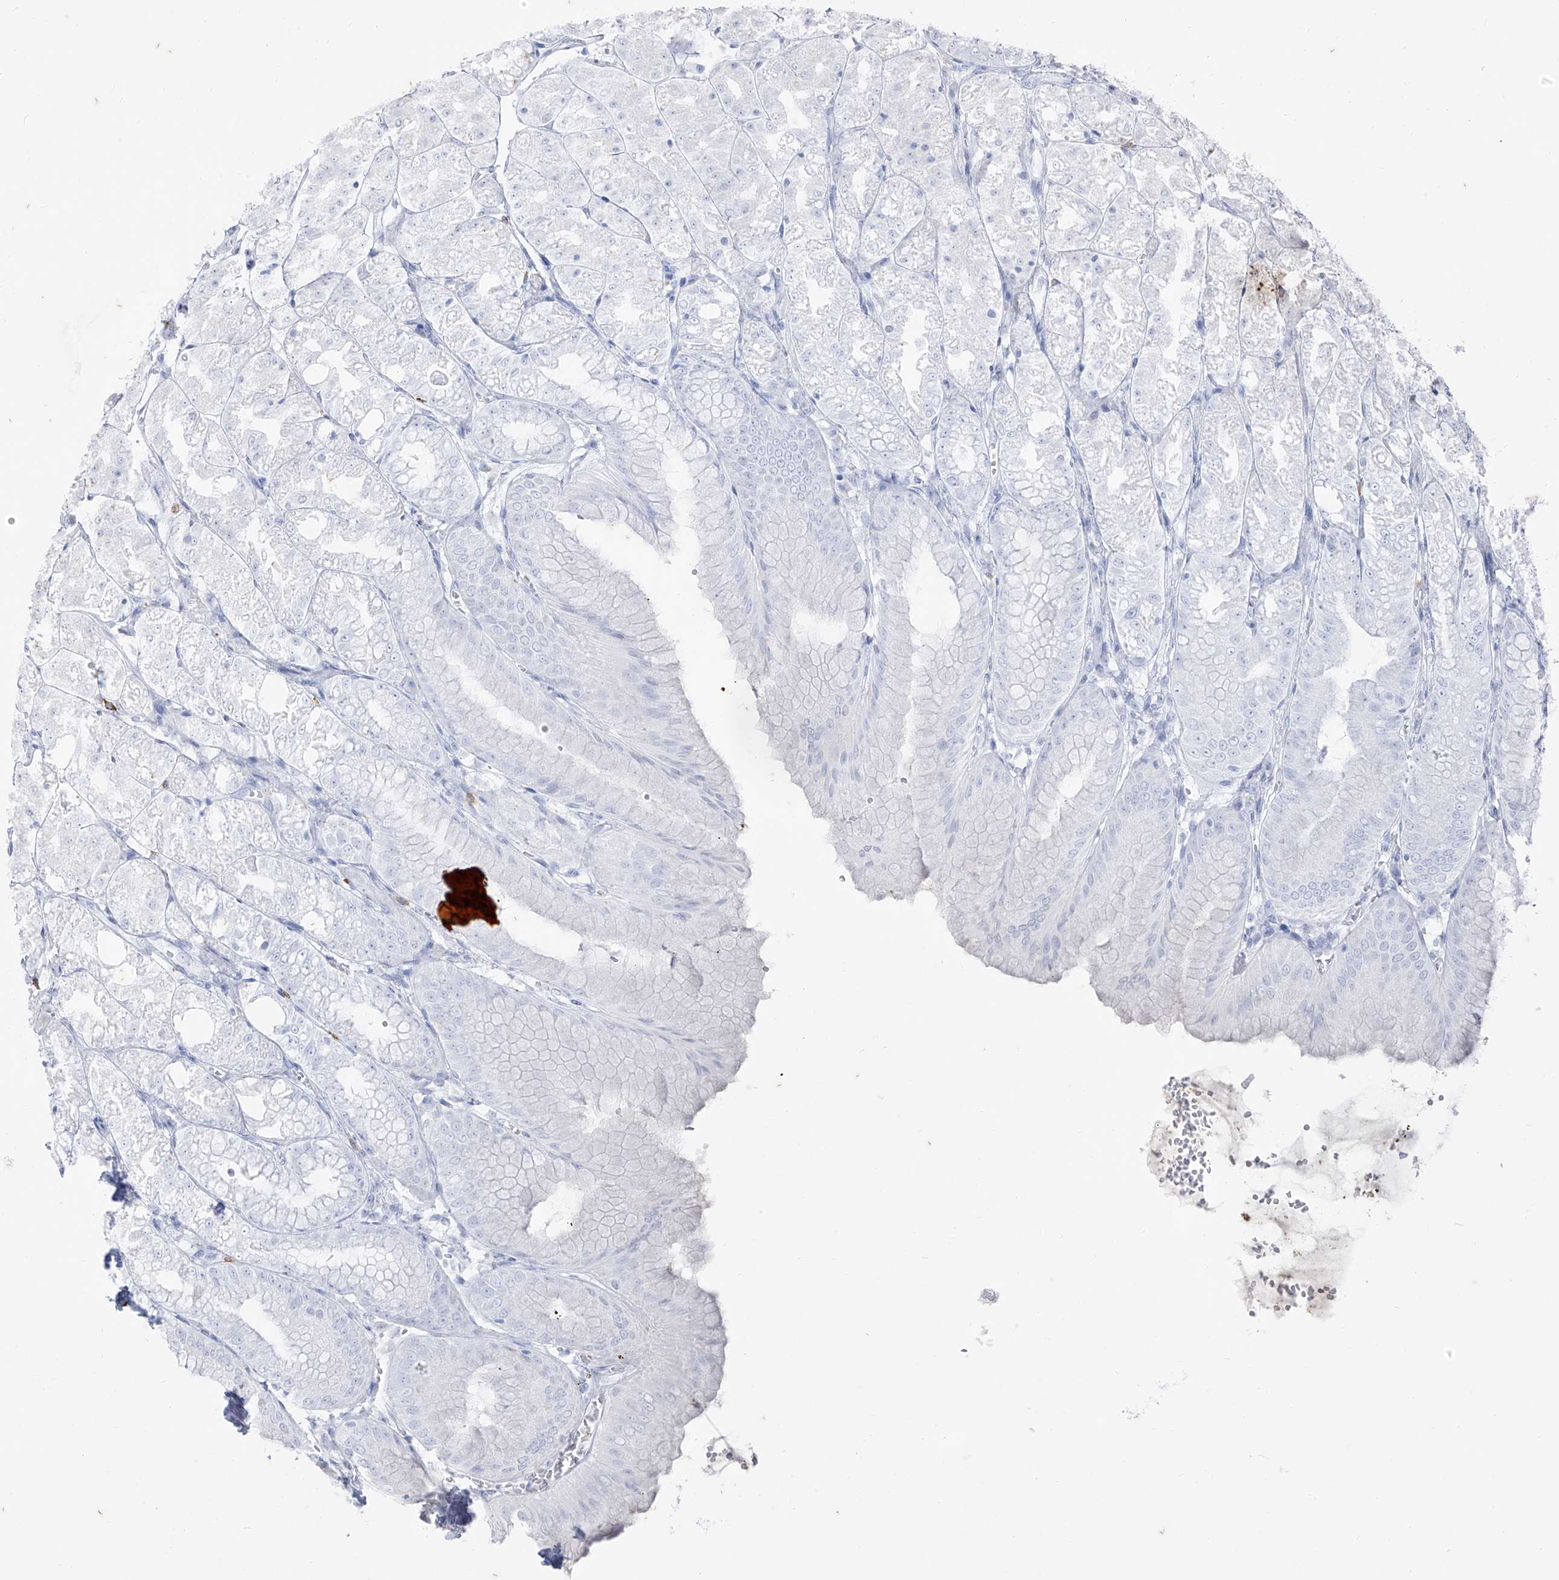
{"staining": {"intensity": "negative", "quantity": "none", "location": "none"}, "tissue": "stomach", "cell_type": "Glandular cells", "image_type": "normal", "snomed": [{"axis": "morphology", "description": "Normal tissue, NOS"}, {"axis": "topography", "description": "Stomach, lower"}], "caption": "Histopathology image shows no protein positivity in glandular cells of normal stomach.", "gene": "CX3CR1", "patient": {"sex": "male", "age": 71}}